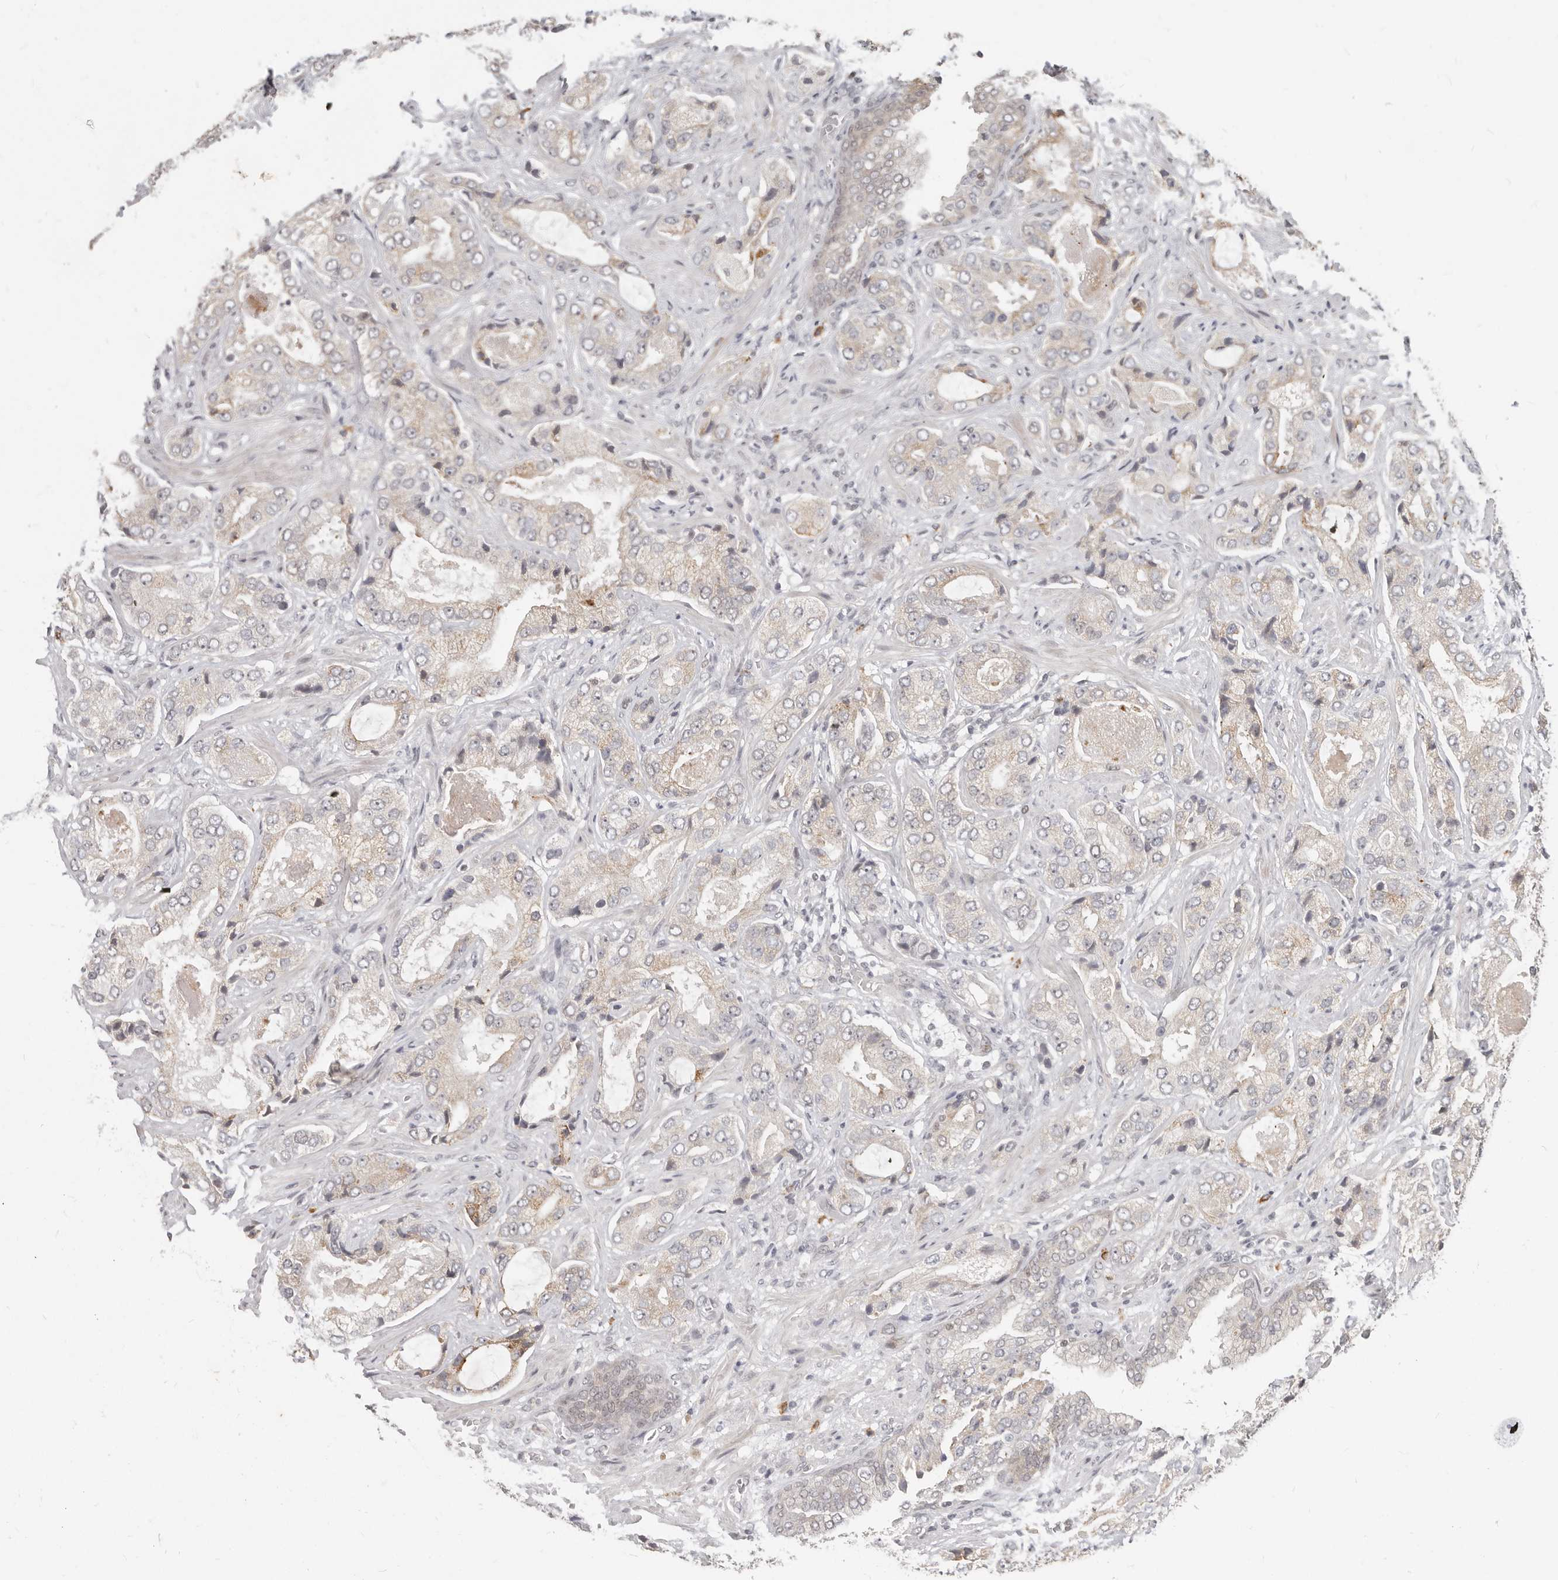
{"staining": {"intensity": "weak", "quantity": "<25%", "location": "cytoplasmic/membranous"}, "tissue": "prostate cancer", "cell_type": "Tumor cells", "image_type": "cancer", "snomed": [{"axis": "morphology", "description": "Normal tissue, NOS"}, {"axis": "morphology", "description": "Adenocarcinoma, High grade"}, {"axis": "topography", "description": "Prostate"}, {"axis": "topography", "description": "Peripheral nerve tissue"}], "caption": "This is a photomicrograph of immunohistochemistry (IHC) staining of prostate high-grade adenocarcinoma, which shows no expression in tumor cells. (IHC, brightfield microscopy, high magnification).", "gene": "RFC2", "patient": {"sex": "male", "age": 59}}